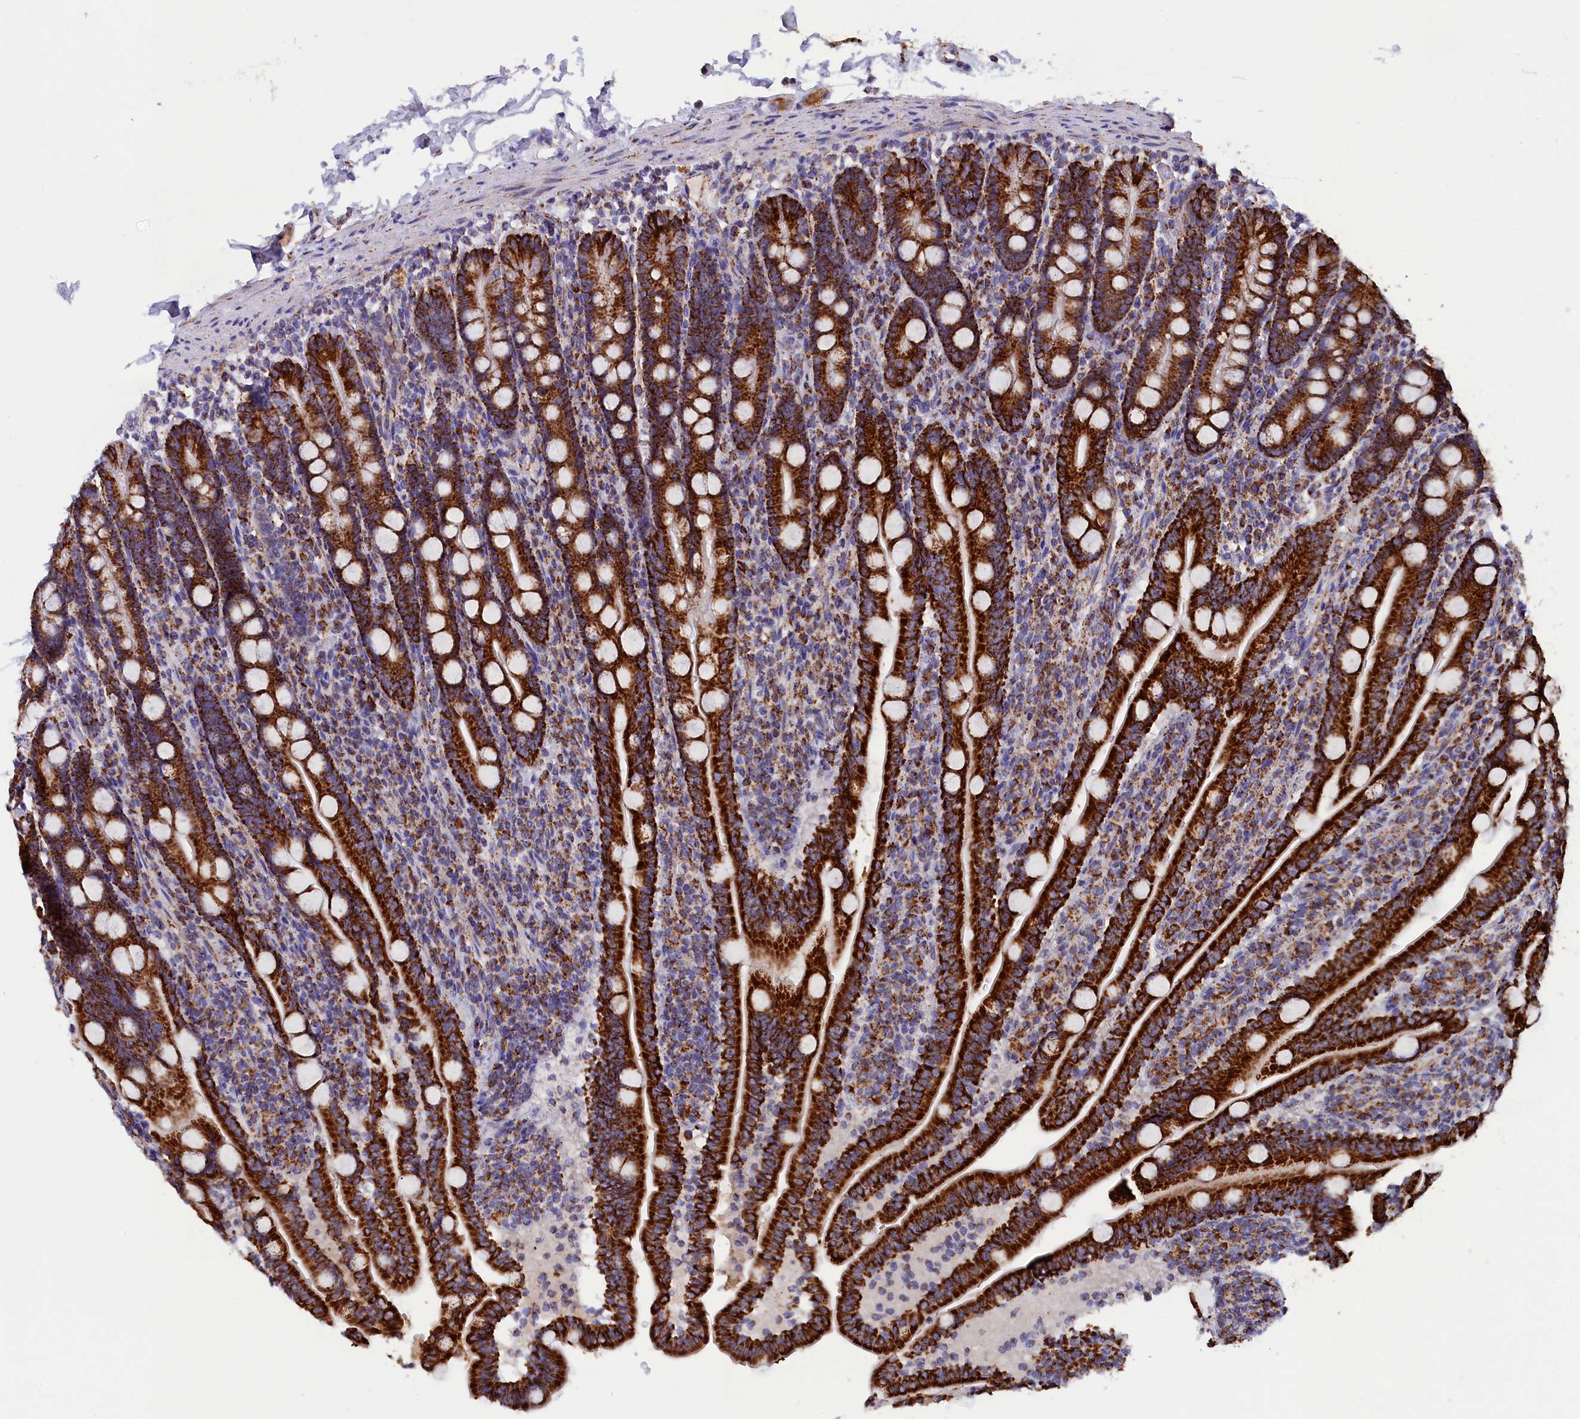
{"staining": {"intensity": "strong", "quantity": ">75%", "location": "cytoplasmic/membranous"}, "tissue": "duodenum", "cell_type": "Glandular cells", "image_type": "normal", "snomed": [{"axis": "morphology", "description": "Normal tissue, NOS"}, {"axis": "topography", "description": "Duodenum"}], "caption": "The micrograph reveals a brown stain indicating the presence of a protein in the cytoplasmic/membranous of glandular cells in duodenum. The staining is performed using DAB brown chromogen to label protein expression. The nuclei are counter-stained blue using hematoxylin.", "gene": "SLC39A3", "patient": {"sex": "male", "age": 35}}